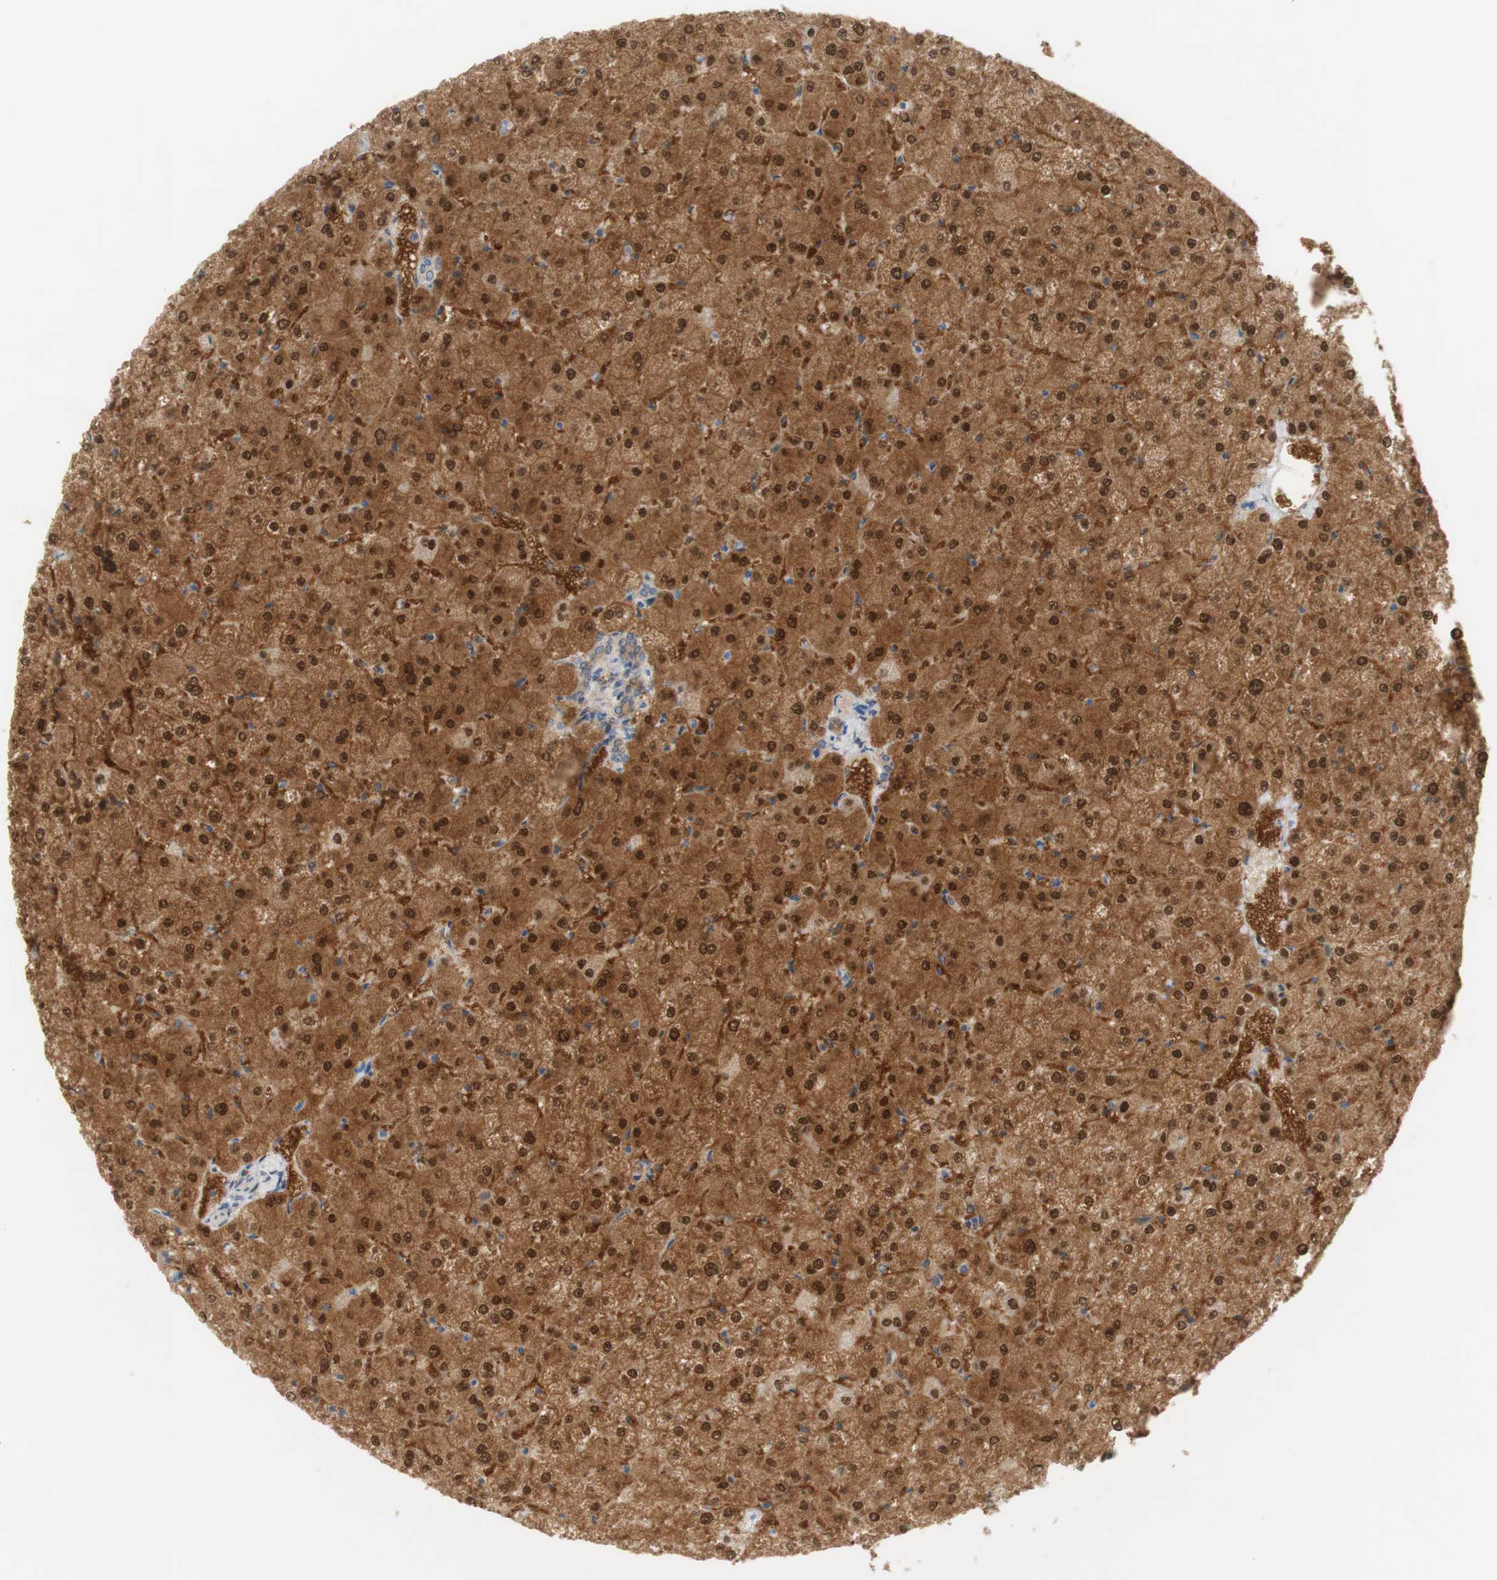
{"staining": {"intensity": "weak", "quantity": ">75%", "location": "cytoplasmic/membranous"}, "tissue": "liver", "cell_type": "Cholangiocytes", "image_type": "normal", "snomed": [{"axis": "morphology", "description": "Normal tissue, NOS"}, {"axis": "topography", "description": "Liver"}], "caption": "Immunohistochemistry of unremarkable human liver shows low levels of weak cytoplasmic/membranous expression in about >75% of cholangiocytes.", "gene": "SELENBP1", "patient": {"sex": "female", "age": 32}}